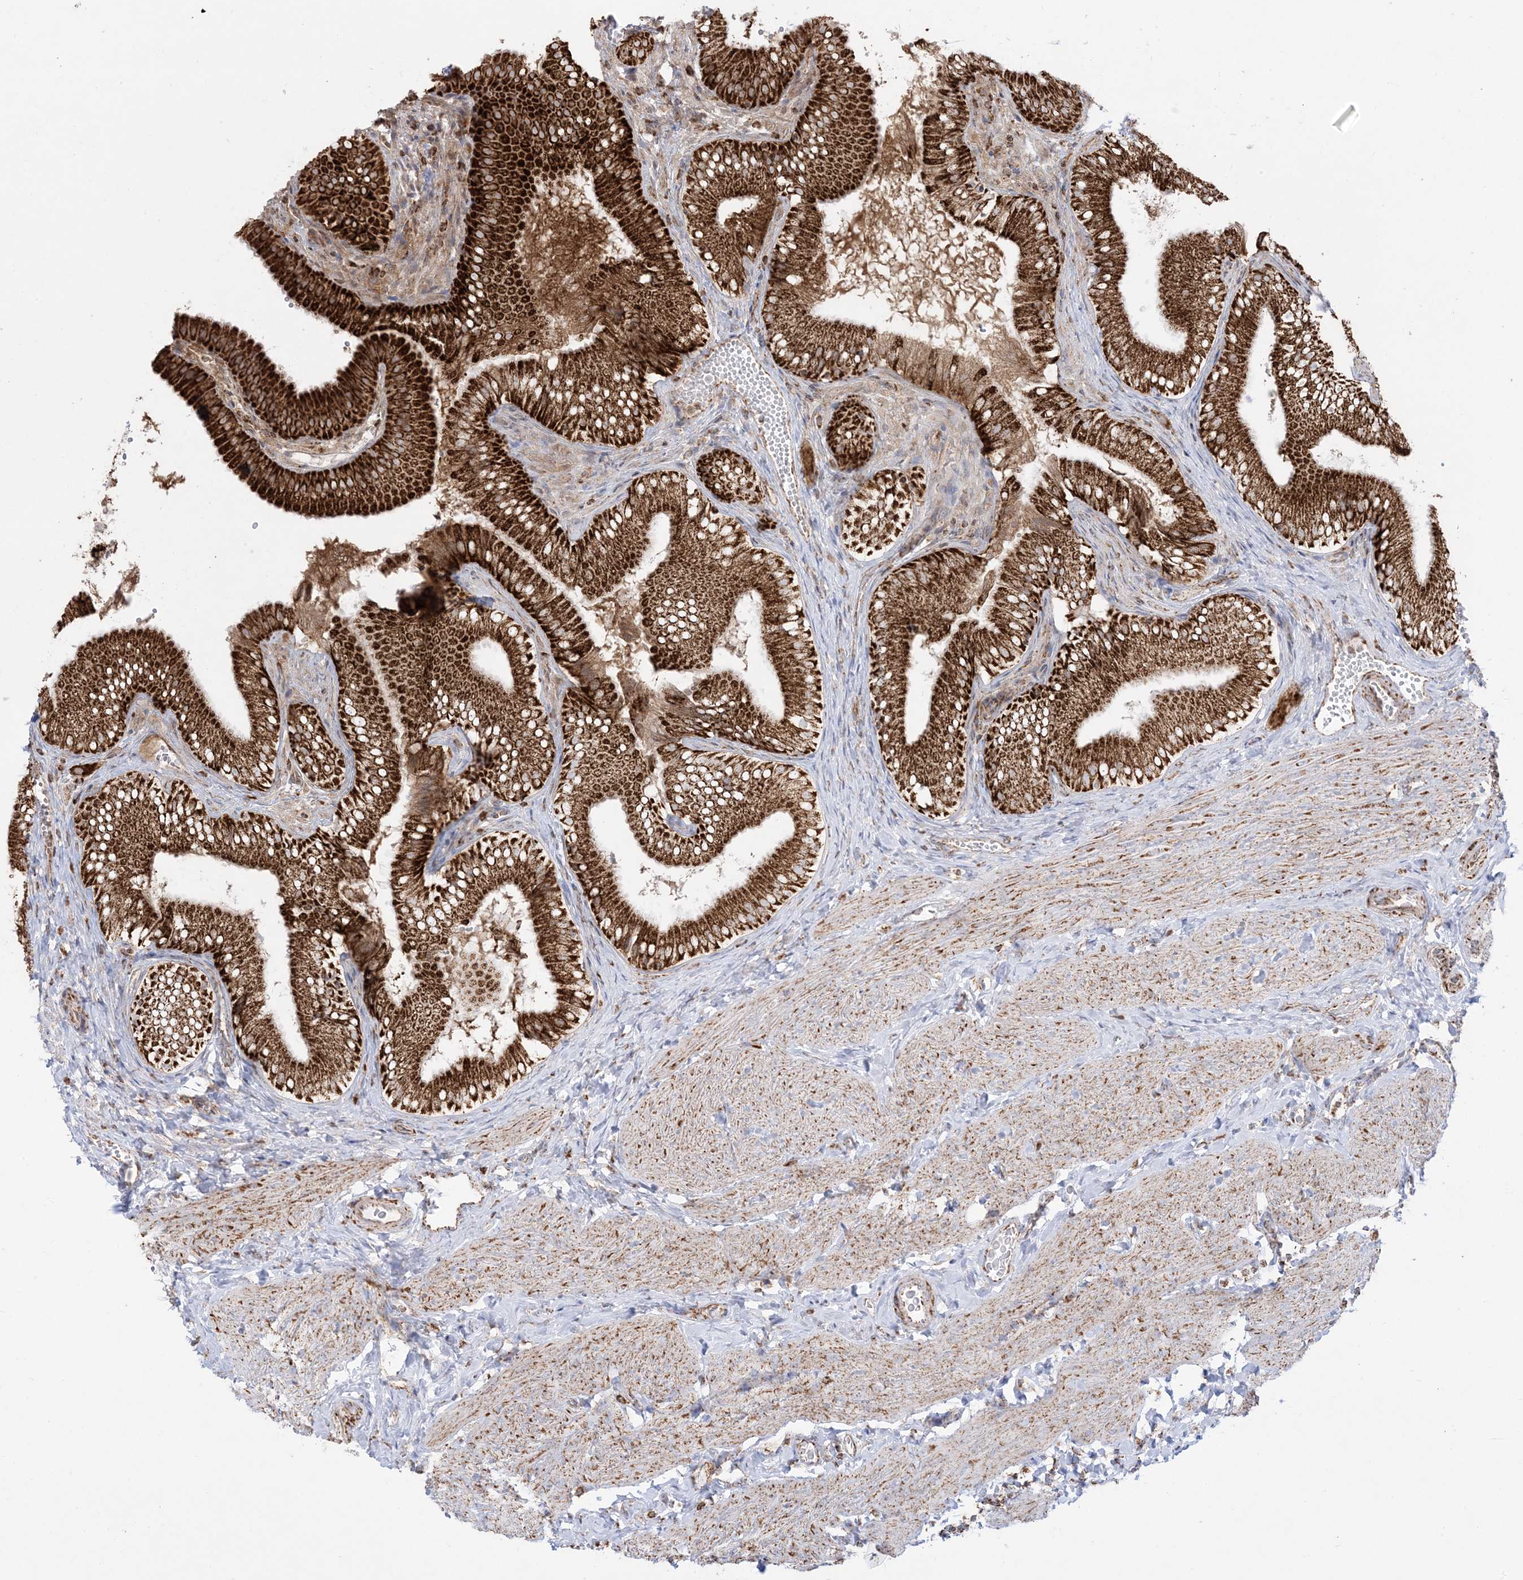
{"staining": {"intensity": "strong", "quantity": ">75%", "location": "cytoplasmic/membranous"}, "tissue": "gallbladder", "cell_type": "Glandular cells", "image_type": "normal", "snomed": [{"axis": "morphology", "description": "Normal tissue, NOS"}, {"axis": "topography", "description": "Gallbladder"}], "caption": "Immunohistochemistry of benign human gallbladder shows high levels of strong cytoplasmic/membranous positivity in approximately >75% of glandular cells. (DAB (3,3'-diaminobenzidine) IHC with brightfield microscopy, high magnification).", "gene": "MRPS36", "patient": {"sex": "female", "age": 30}}